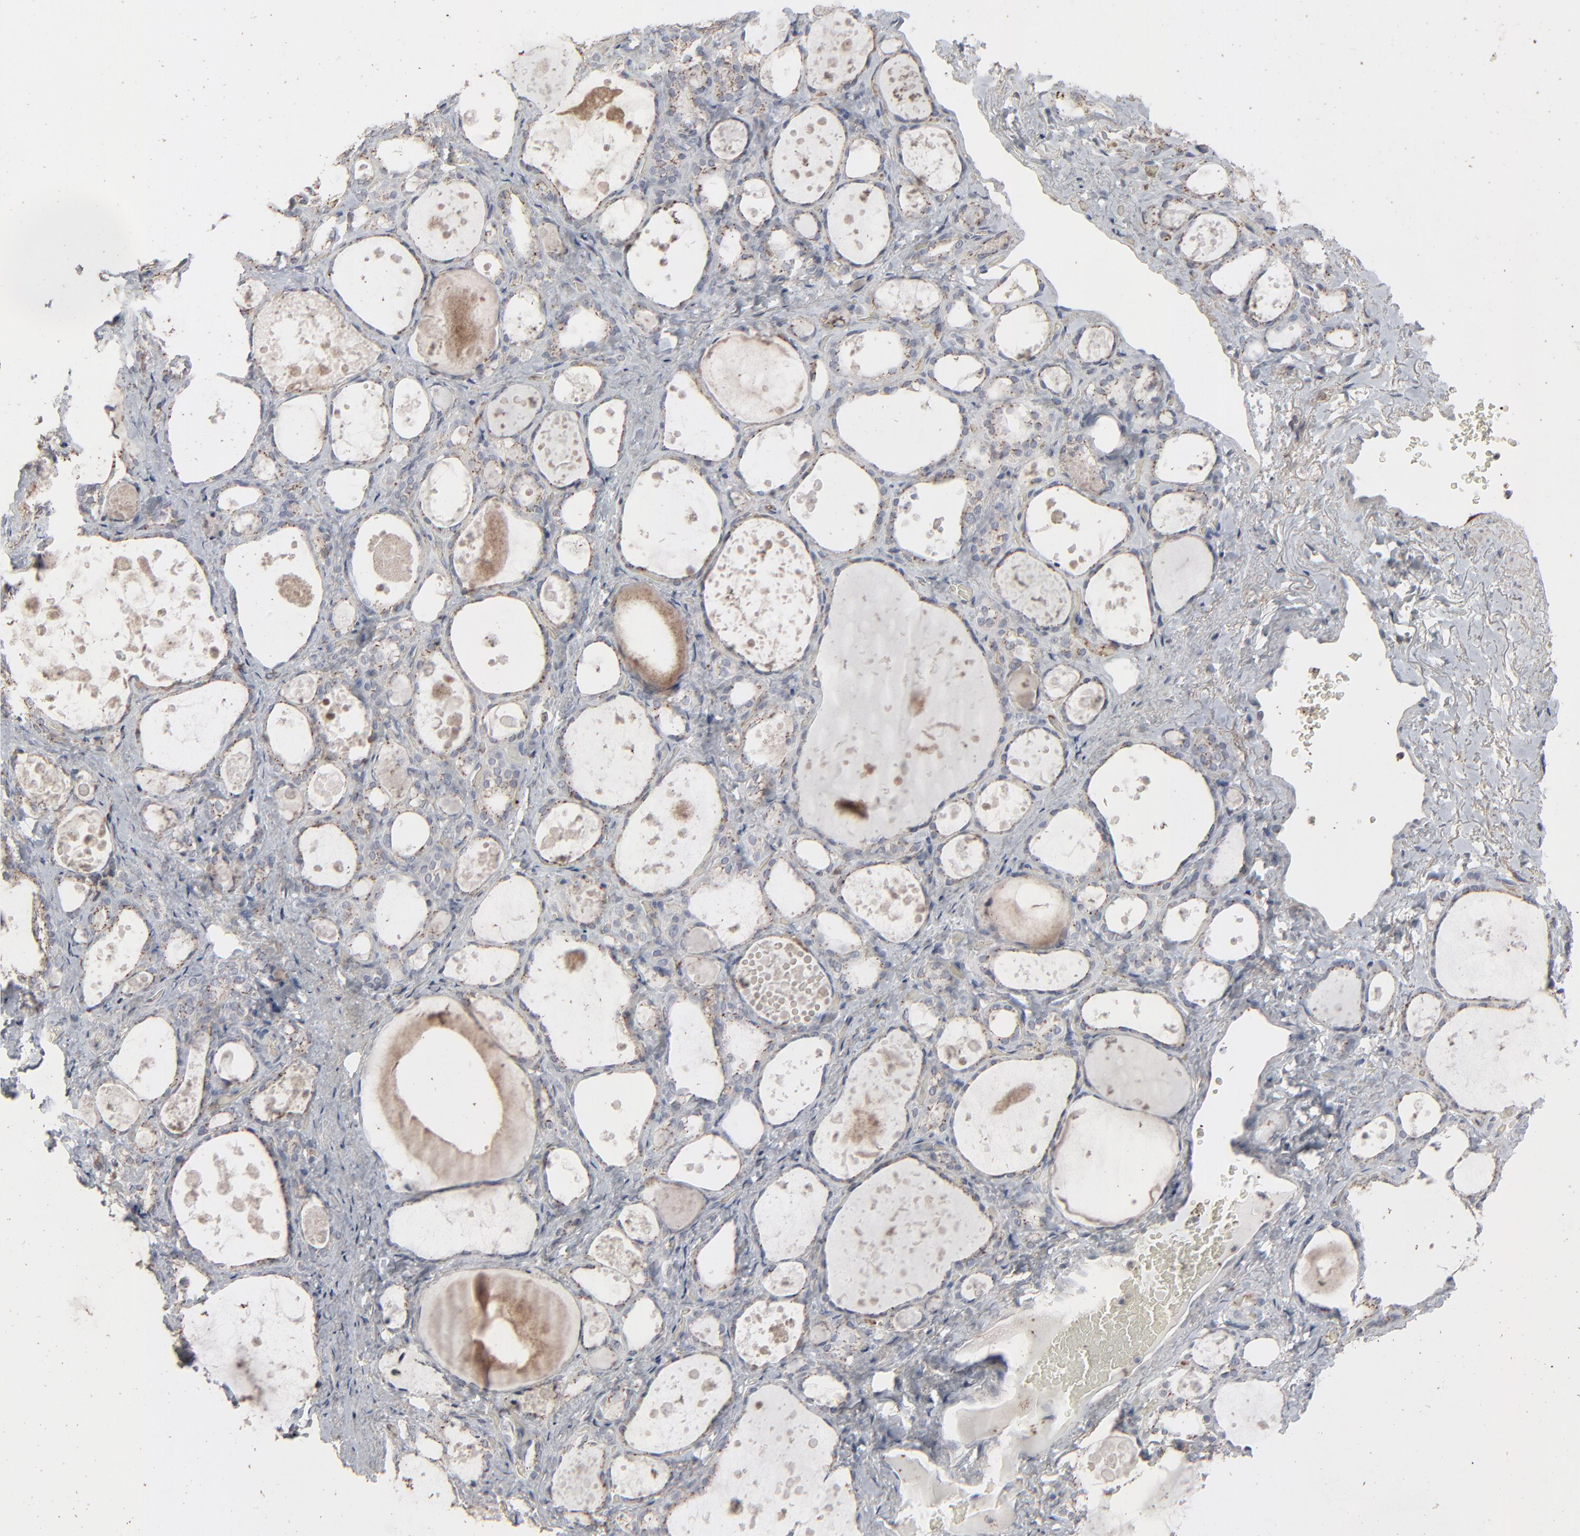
{"staining": {"intensity": "weak", "quantity": "25%-75%", "location": "cytoplasmic/membranous"}, "tissue": "thyroid gland", "cell_type": "Glandular cells", "image_type": "normal", "snomed": [{"axis": "morphology", "description": "Normal tissue, NOS"}, {"axis": "topography", "description": "Thyroid gland"}], "caption": "Immunohistochemistry (IHC) (DAB) staining of unremarkable thyroid gland demonstrates weak cytoplasmic/membranous protein positivity in approximately 25%-75% of glandular cells. The protein of interest is stained brown, and the nuclei are stained in blue (DAB (3,3'-diaminobenzidine) IHC with brightfield microscopy, high magnification).", "gene": "JAM3", "patient": {"sex": "female", "age": 75}}